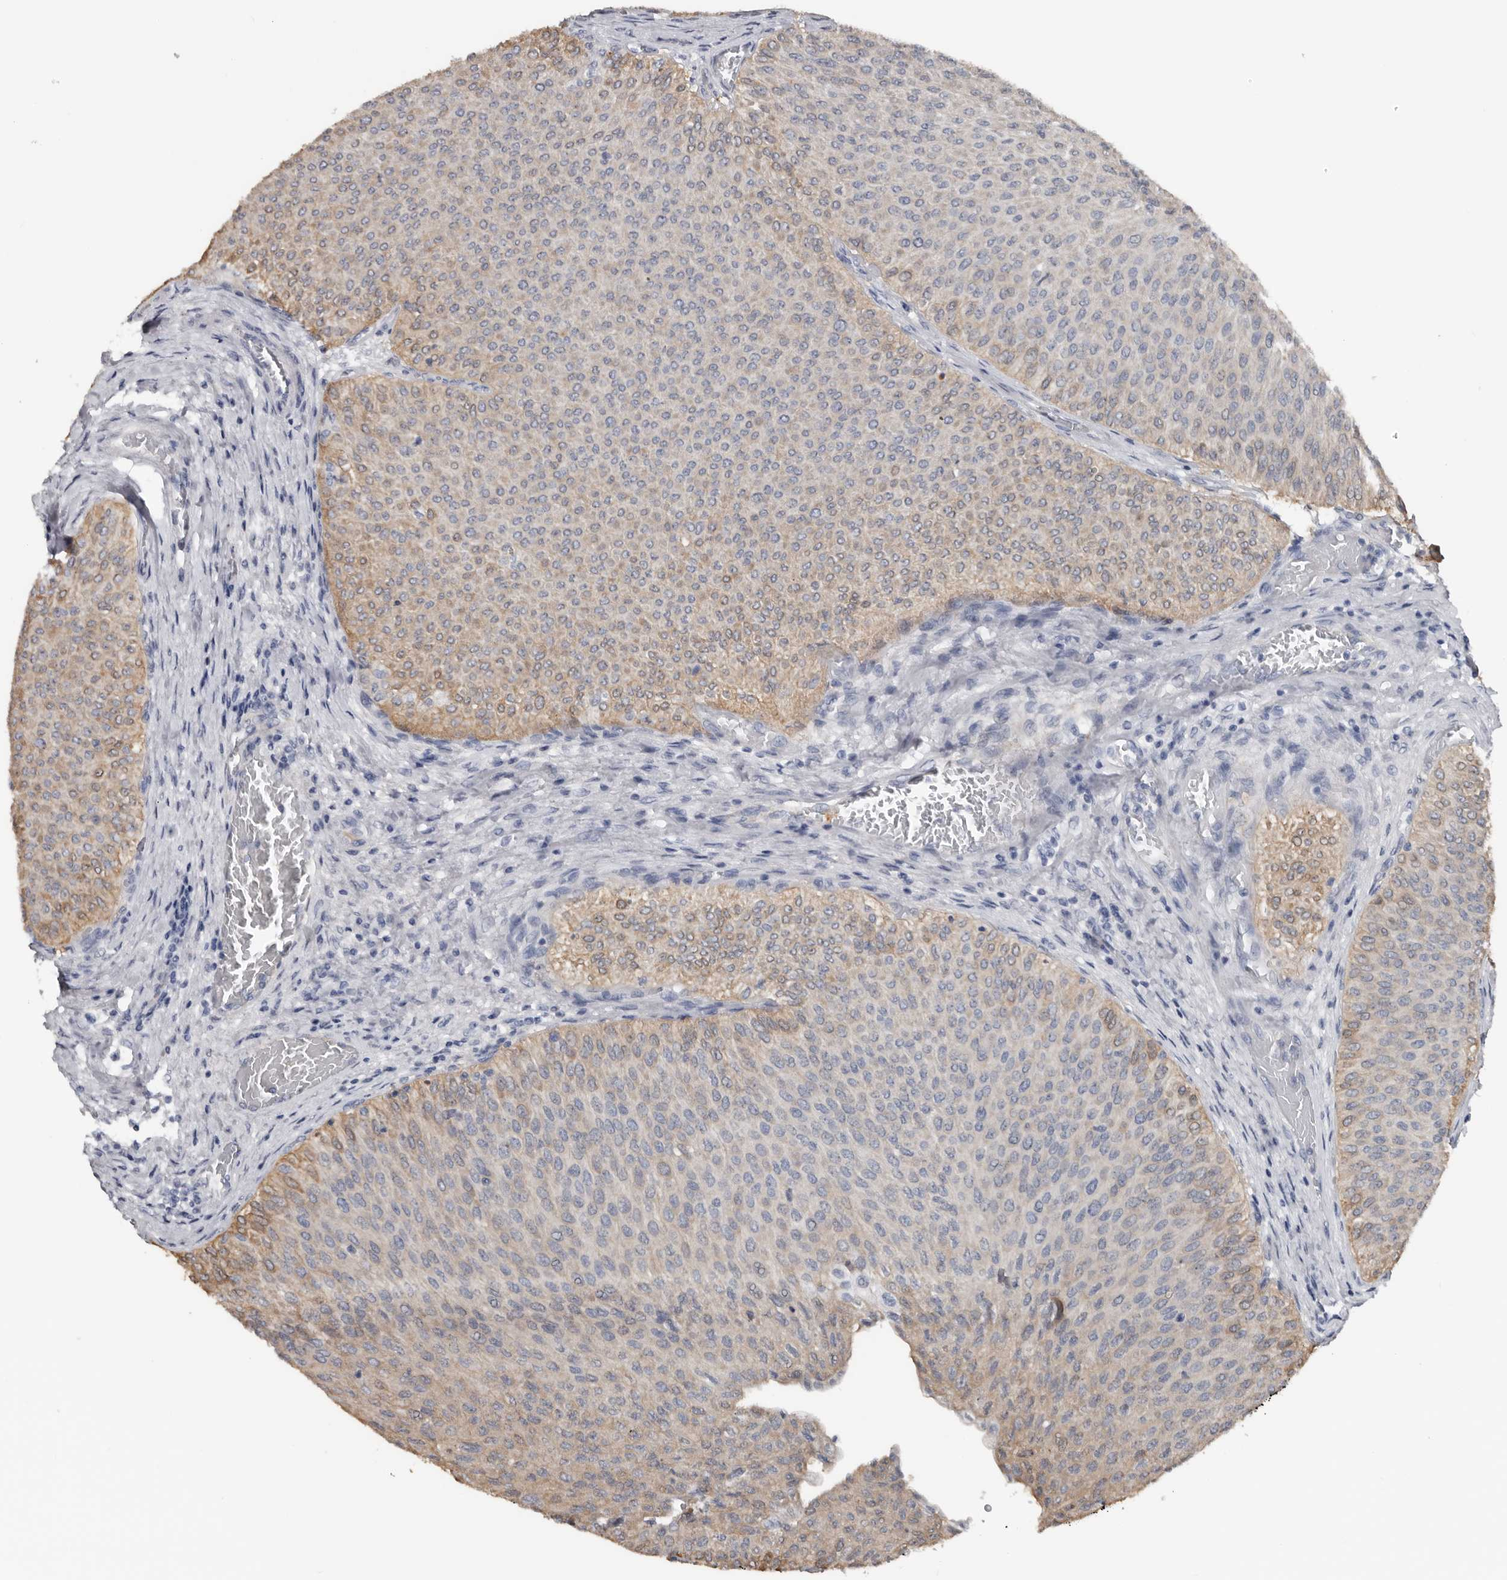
{"staining": {"intensity": "weak", "quantity": "<25%", "location": "cytoplasmic/membranous"}, "tissue": "urothelial cancer", "cell_type": "Tumor cells", "image_type": "cancer", "snomed": [{"axis": "morphology", "description": "Urothelial carcinoma, Low grade"}, {"axis": "topography", "description": "Urinary bladder"}], "caption": "Protein analysis of low-grade urothelial carcinoma demonstrates no significant positivity in tumor cells. (Brightfield microscopy of DAB IHC at high magnification).", "gene": "FABP7", "patient": {"sex": "male", "age": 78}}